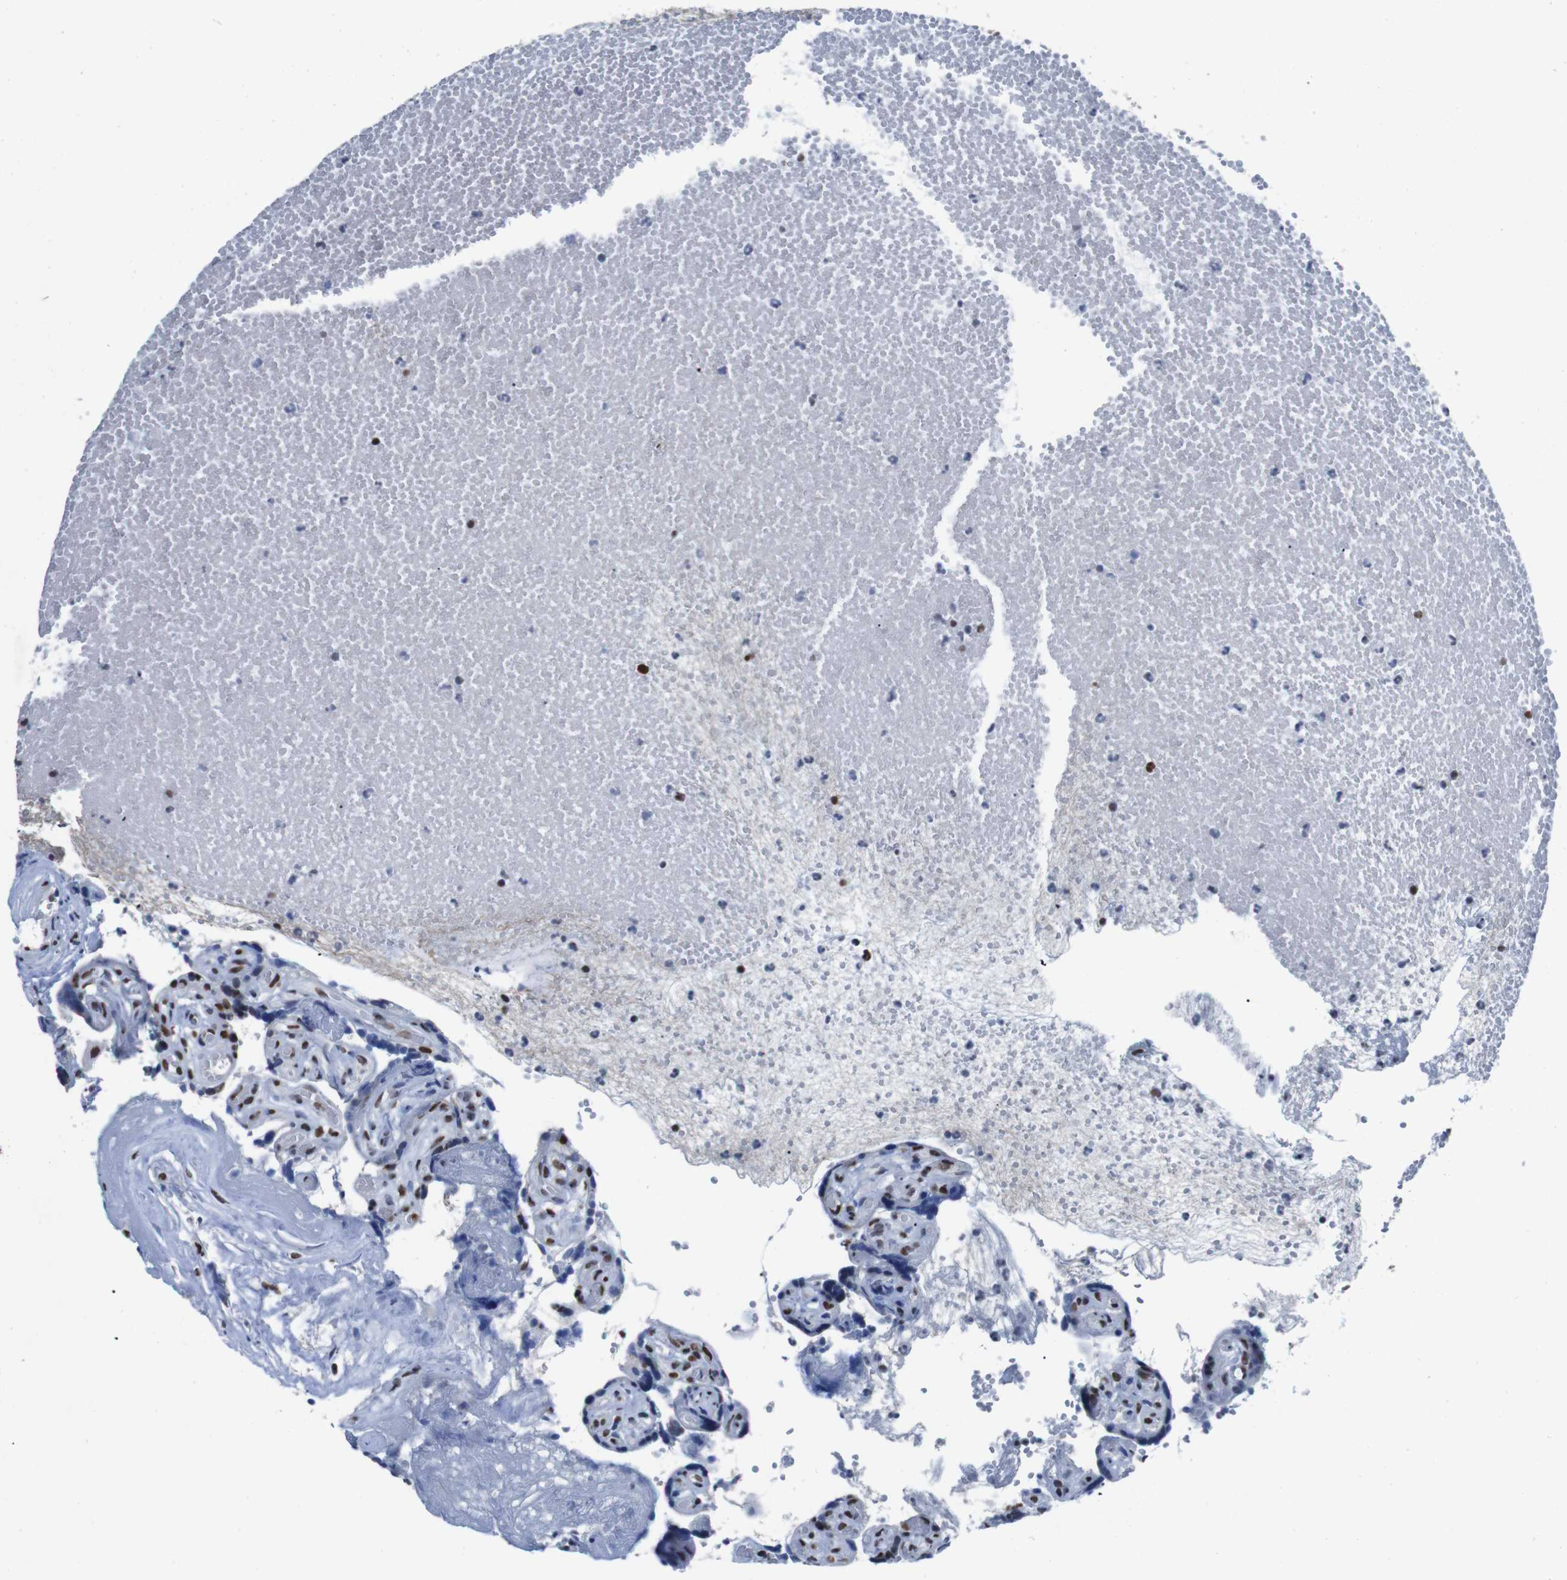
{"staining": {"intensity": "strong", "quantity": ">75%", "location": "nuclear"}, "tissue": "placenta", "cell_type": "Trophoblastic cells", "image_type": "normal", "snomed": [{"axis": "morphology", "description": "Normal tissue, NOS"}, {"axis": "topography", "description": "Placenta"}], "caption": "Placenta stained with DAB immunohistochemistry (IHC) shows high levels of strong nuclear staining in approximately >75% of trophoblastic cells. (Stains: DAB (3,3'-diaminobenzidine) in brown, nuclei in blue, Microscopy: brightfield microscopy at high magnification).", "gene": "PIP4P2", "patient": {"sex": "female", "age": 30}}